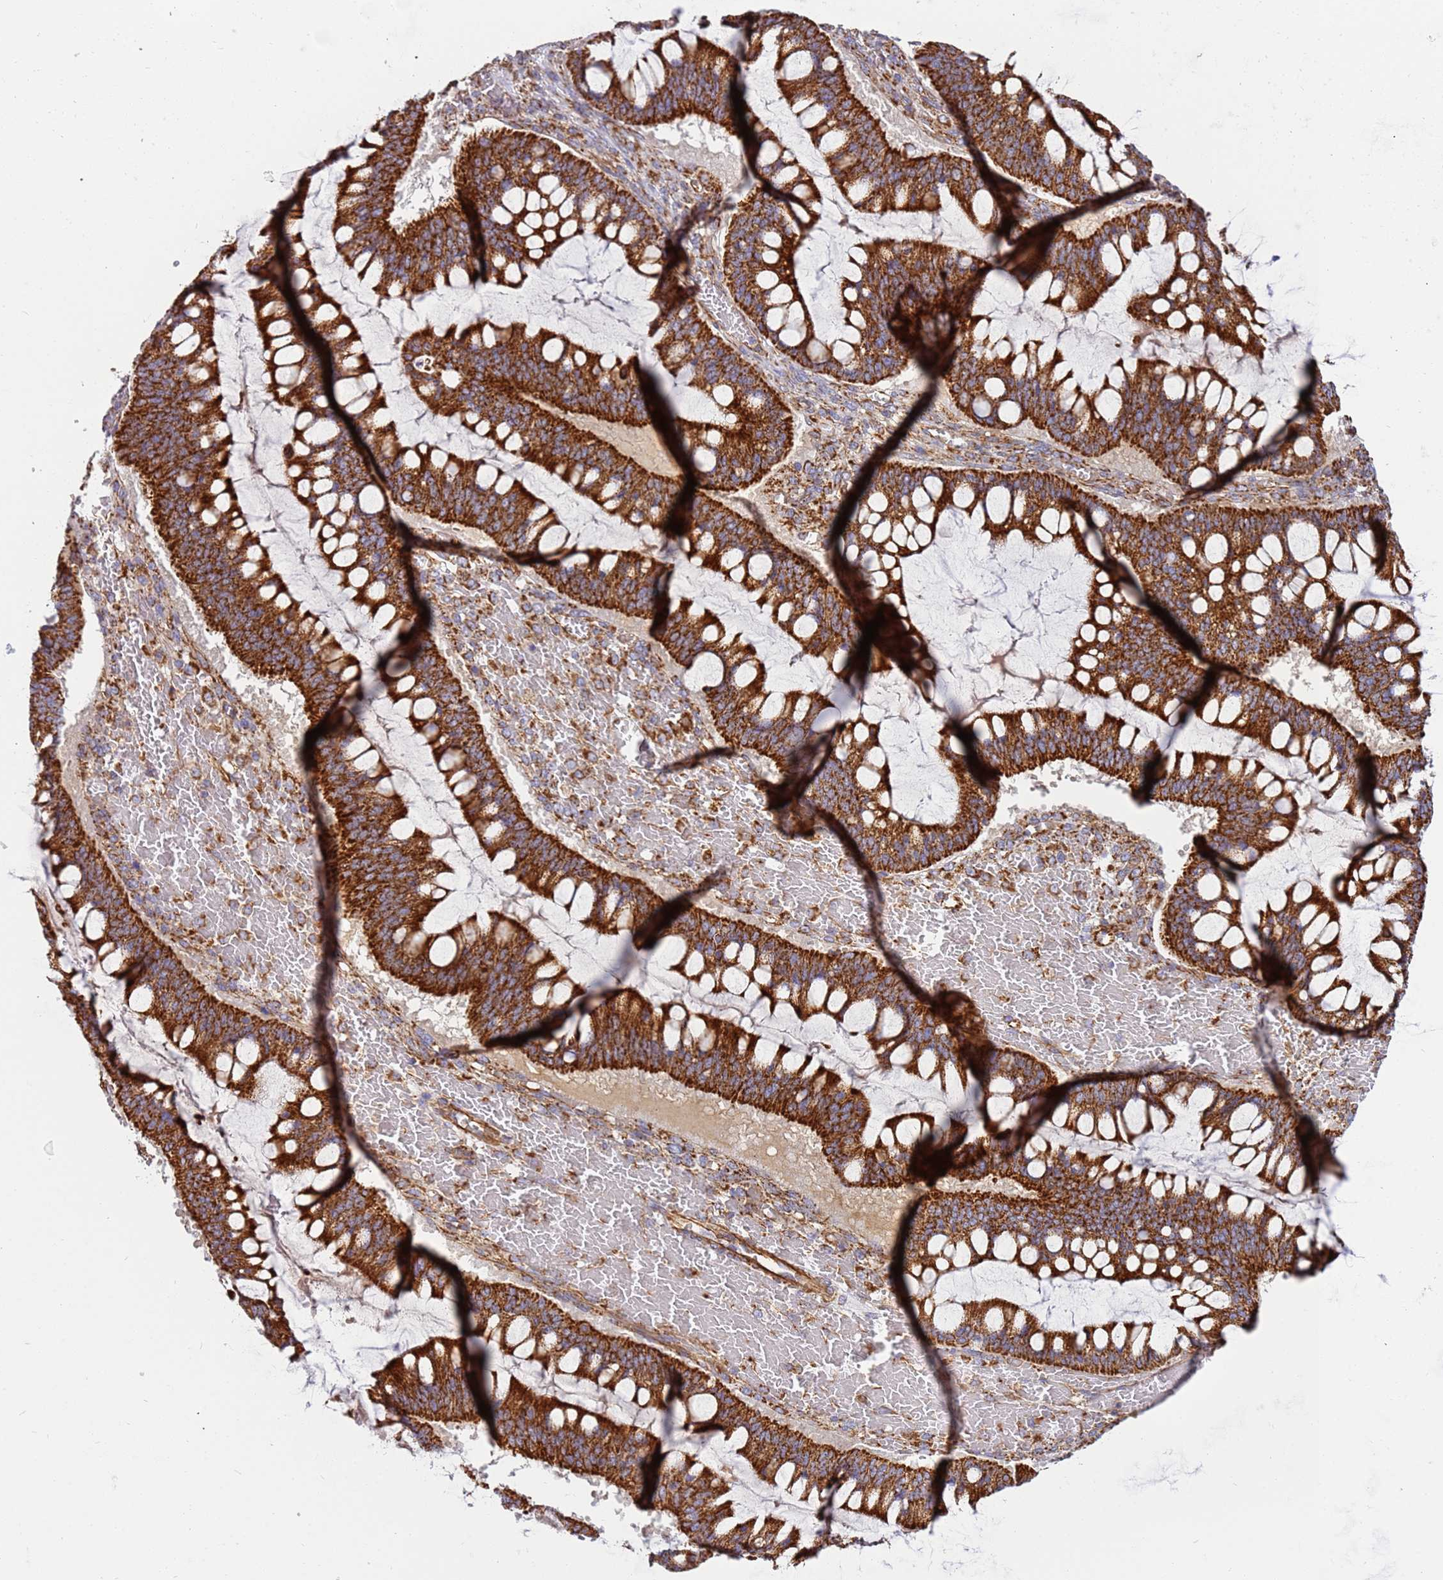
{"staining": {"intensity": "strong", "quantity": ">75%", "location": "cytoplasmic/membranous"}, "tissue": "ovarian cancer", "cell_type": "Tumor cells", "image_type": "cancer", "snomed": [{"axis": "morphology", "description": "Cystadenocarcinoma, mucinous, NOS"}, {"axis": "topography", "description": "Ovary"}], "caption": "Mucinous cystadenocarcinoma (ovarian) stained with immunohistochemistry (IHC) reveals strong cytoplasmic/membranous staining in about >75% of tumor cells. Immunohistochemistry (ihc) stains the protein of interest in brown and the nuclei are stained blue.", "gene": "MRPL20", "patient": {"sex": "female", "age": 73}}